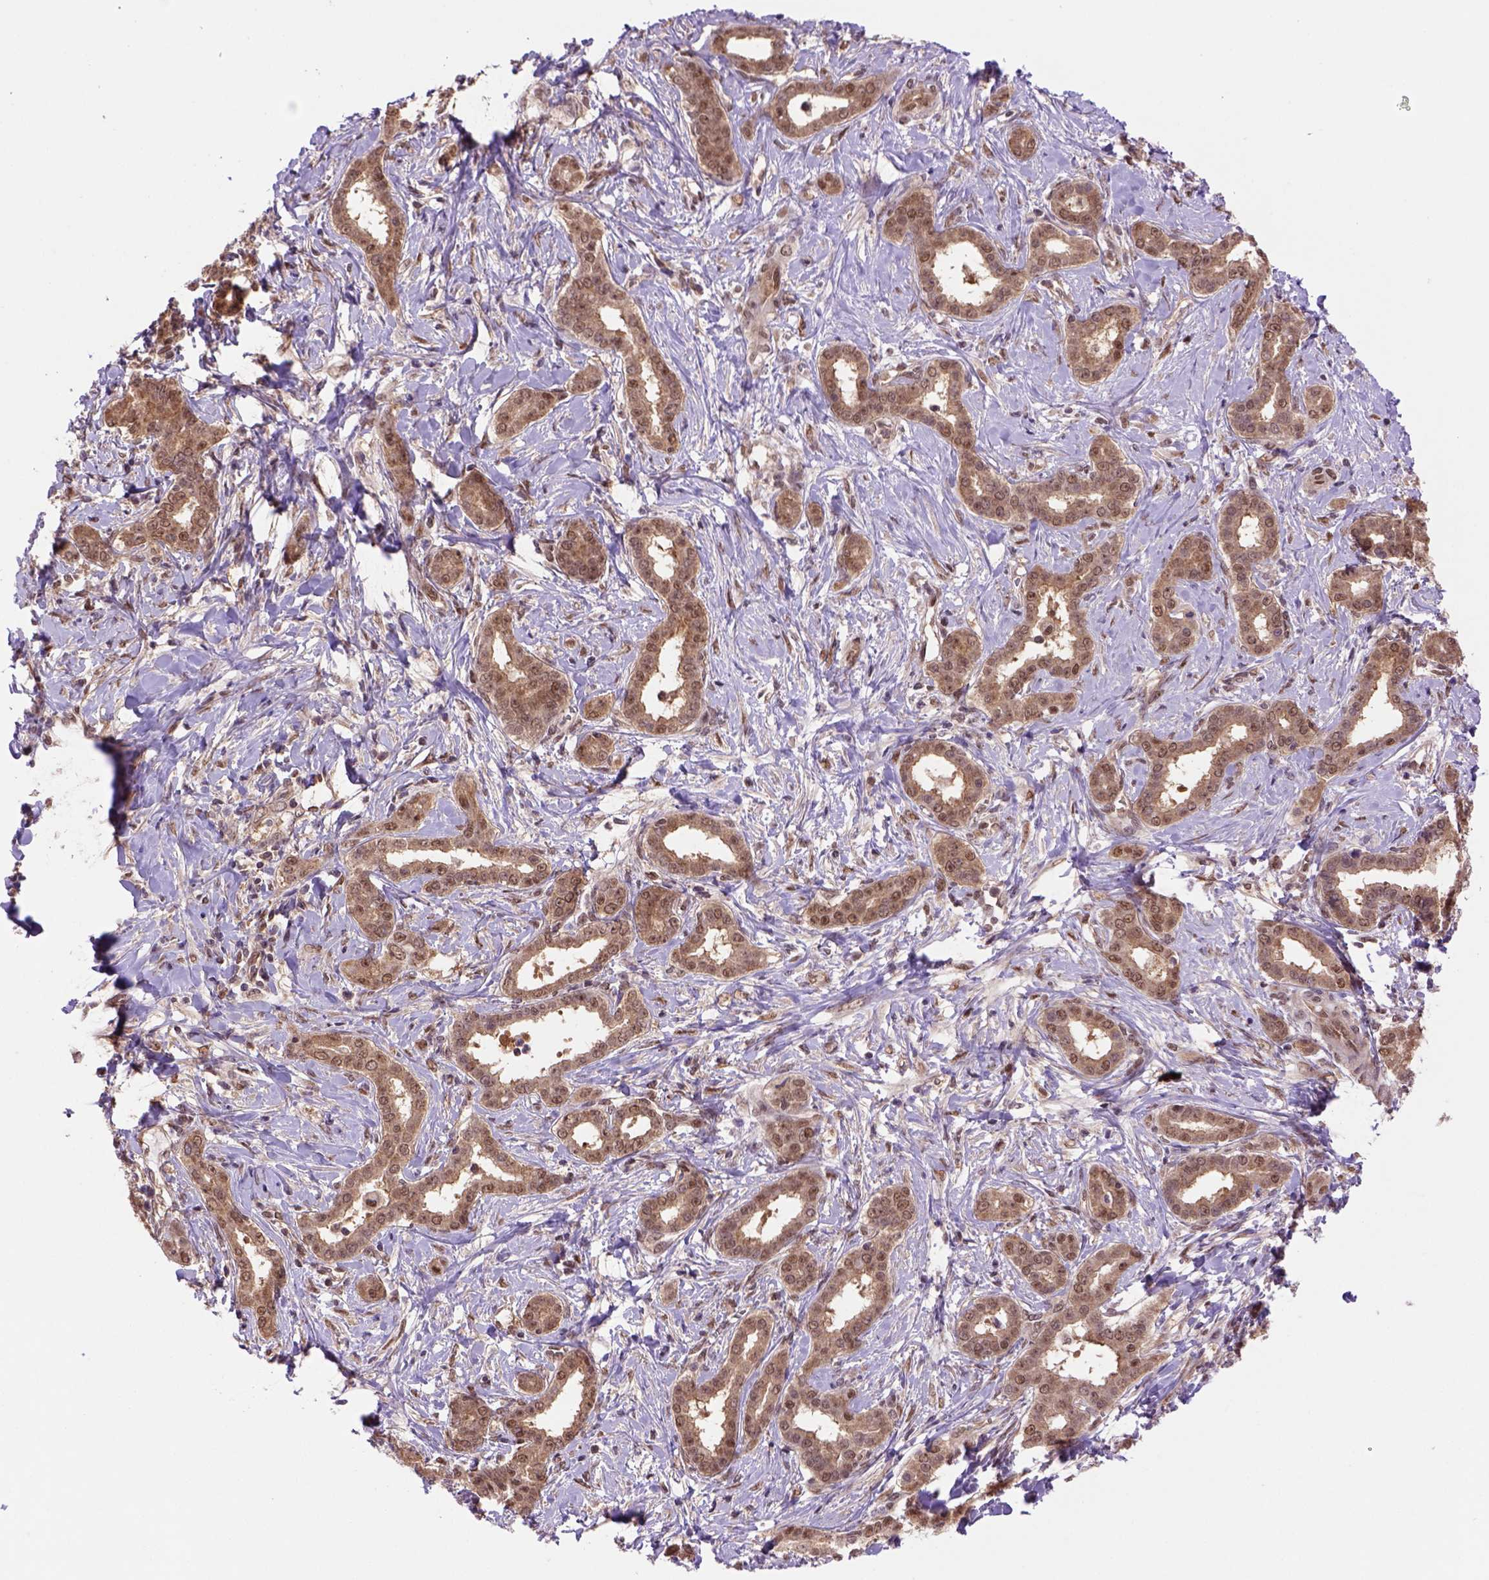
{"staining": {"intensity": "strong", "quantity": ">75%", "location": "cytoplasmic/membranous,nuclear"}, "tissue": "liver cancer", "cell_type": "Tumor cells", "image_type": "cancer", "snomed": [{"axis": "morphology", "description": "Cholangiocarcinoma"}, {"axis": "topography", "description": "Liver"}], "caption": "This micrograph exhibits cholangiocarcinoma (liver) stained with IHC to label a protein in brown. The cytoplasmic/membranous and nuclear of tumor cells show strong positivity for the protein. Nuclei are counter-stained blue.", "gene": "PSMC2", "patient": {"sex": "female", "age": 47}}